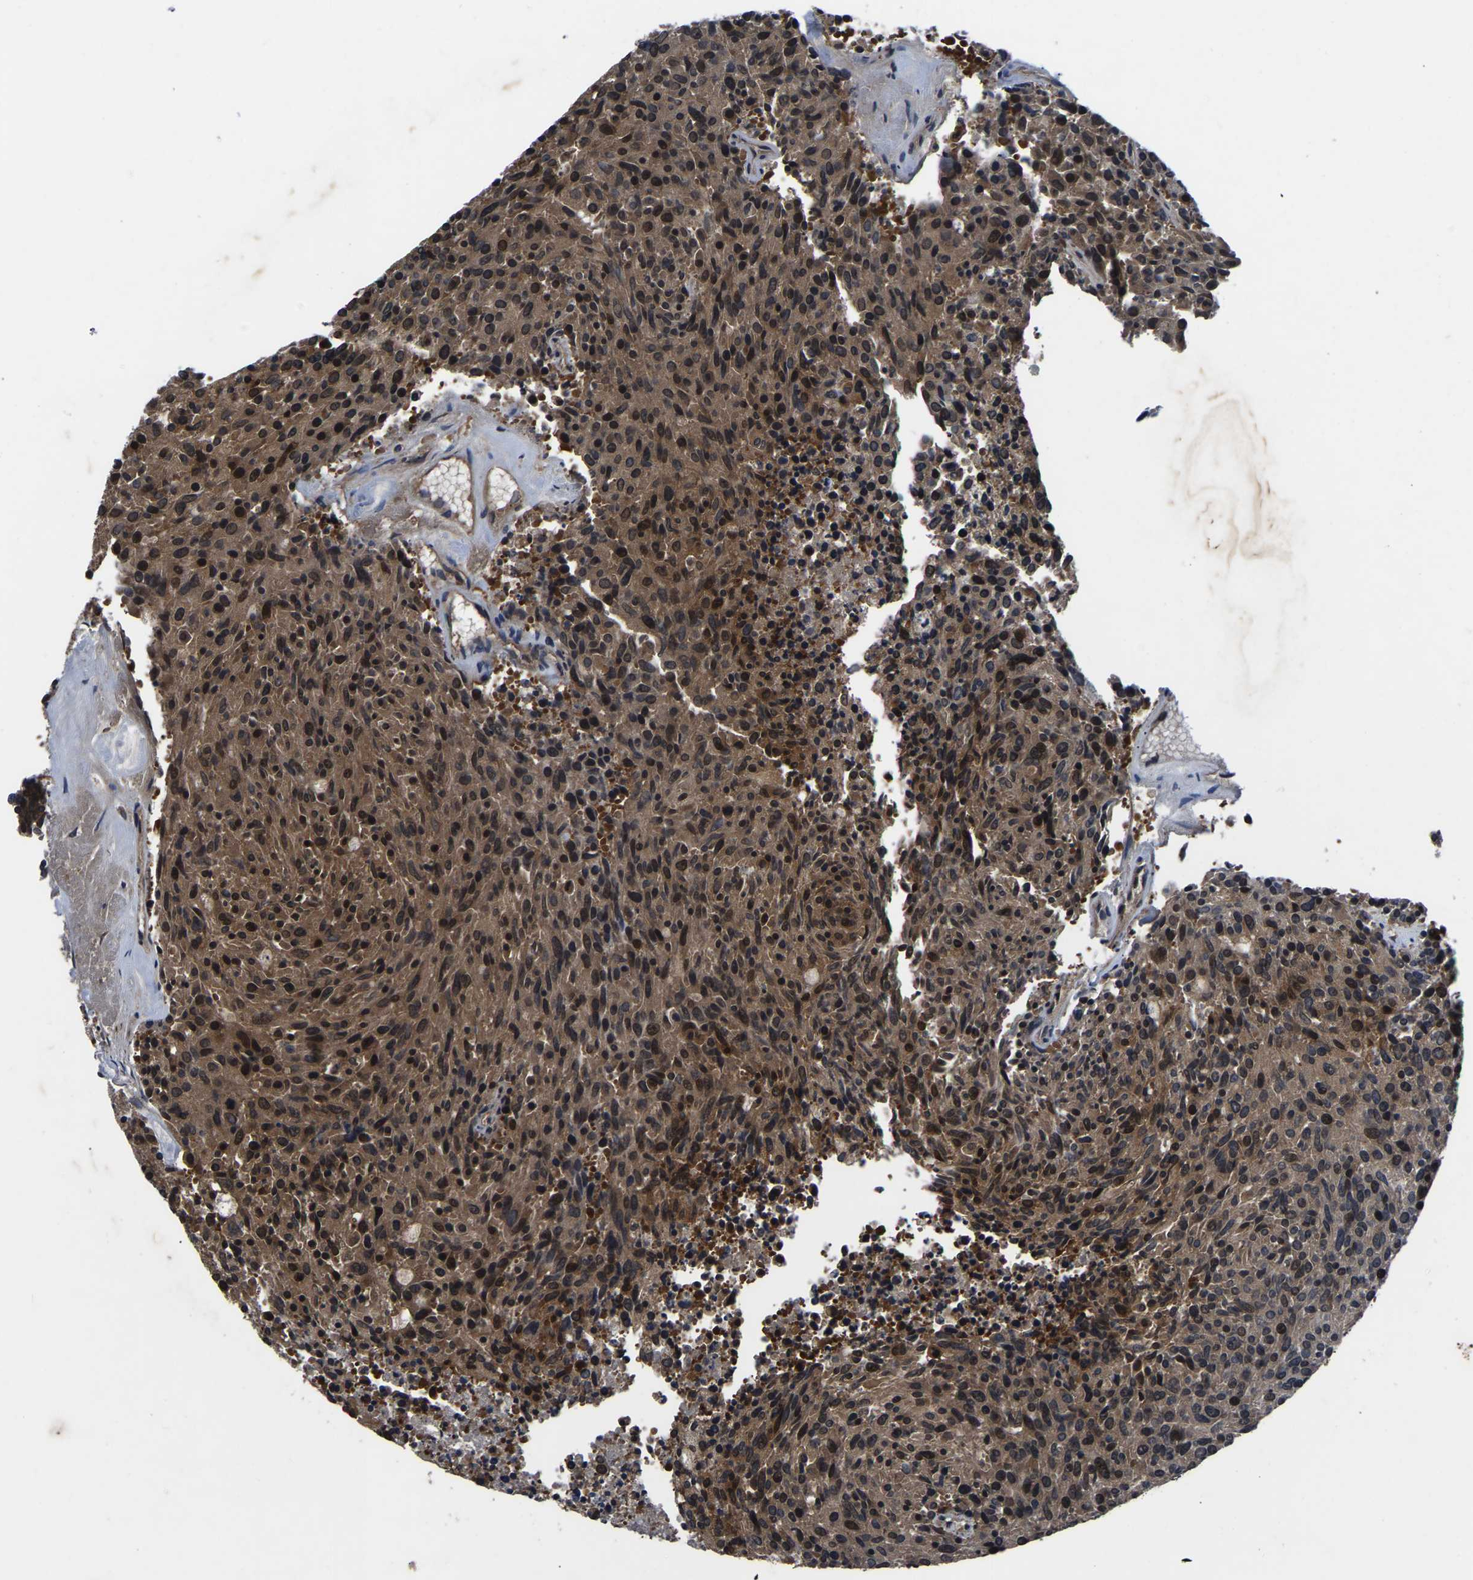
{"staining": {"intensity": "moderate", "quantity": ">75%", "location": "cytoplasmic/membranous,nuclear"}, "tissue": "carcinoid", "cell_type": "Tumor cells", "image_type": "cancer", "snomed": [{"axis": "morphology", "description": "Carcinoid, malignant, NOS"}, {"axis": "topography", "description": "Pancreas"}], "caption": "Protein expression analysis of human carcinoid reveals moderate cytoplasmic/membranous and nuclear expression in about >75% of tumor cells.", "gene": "FGD5", "patient": {"sex": "female", "age": 54}}